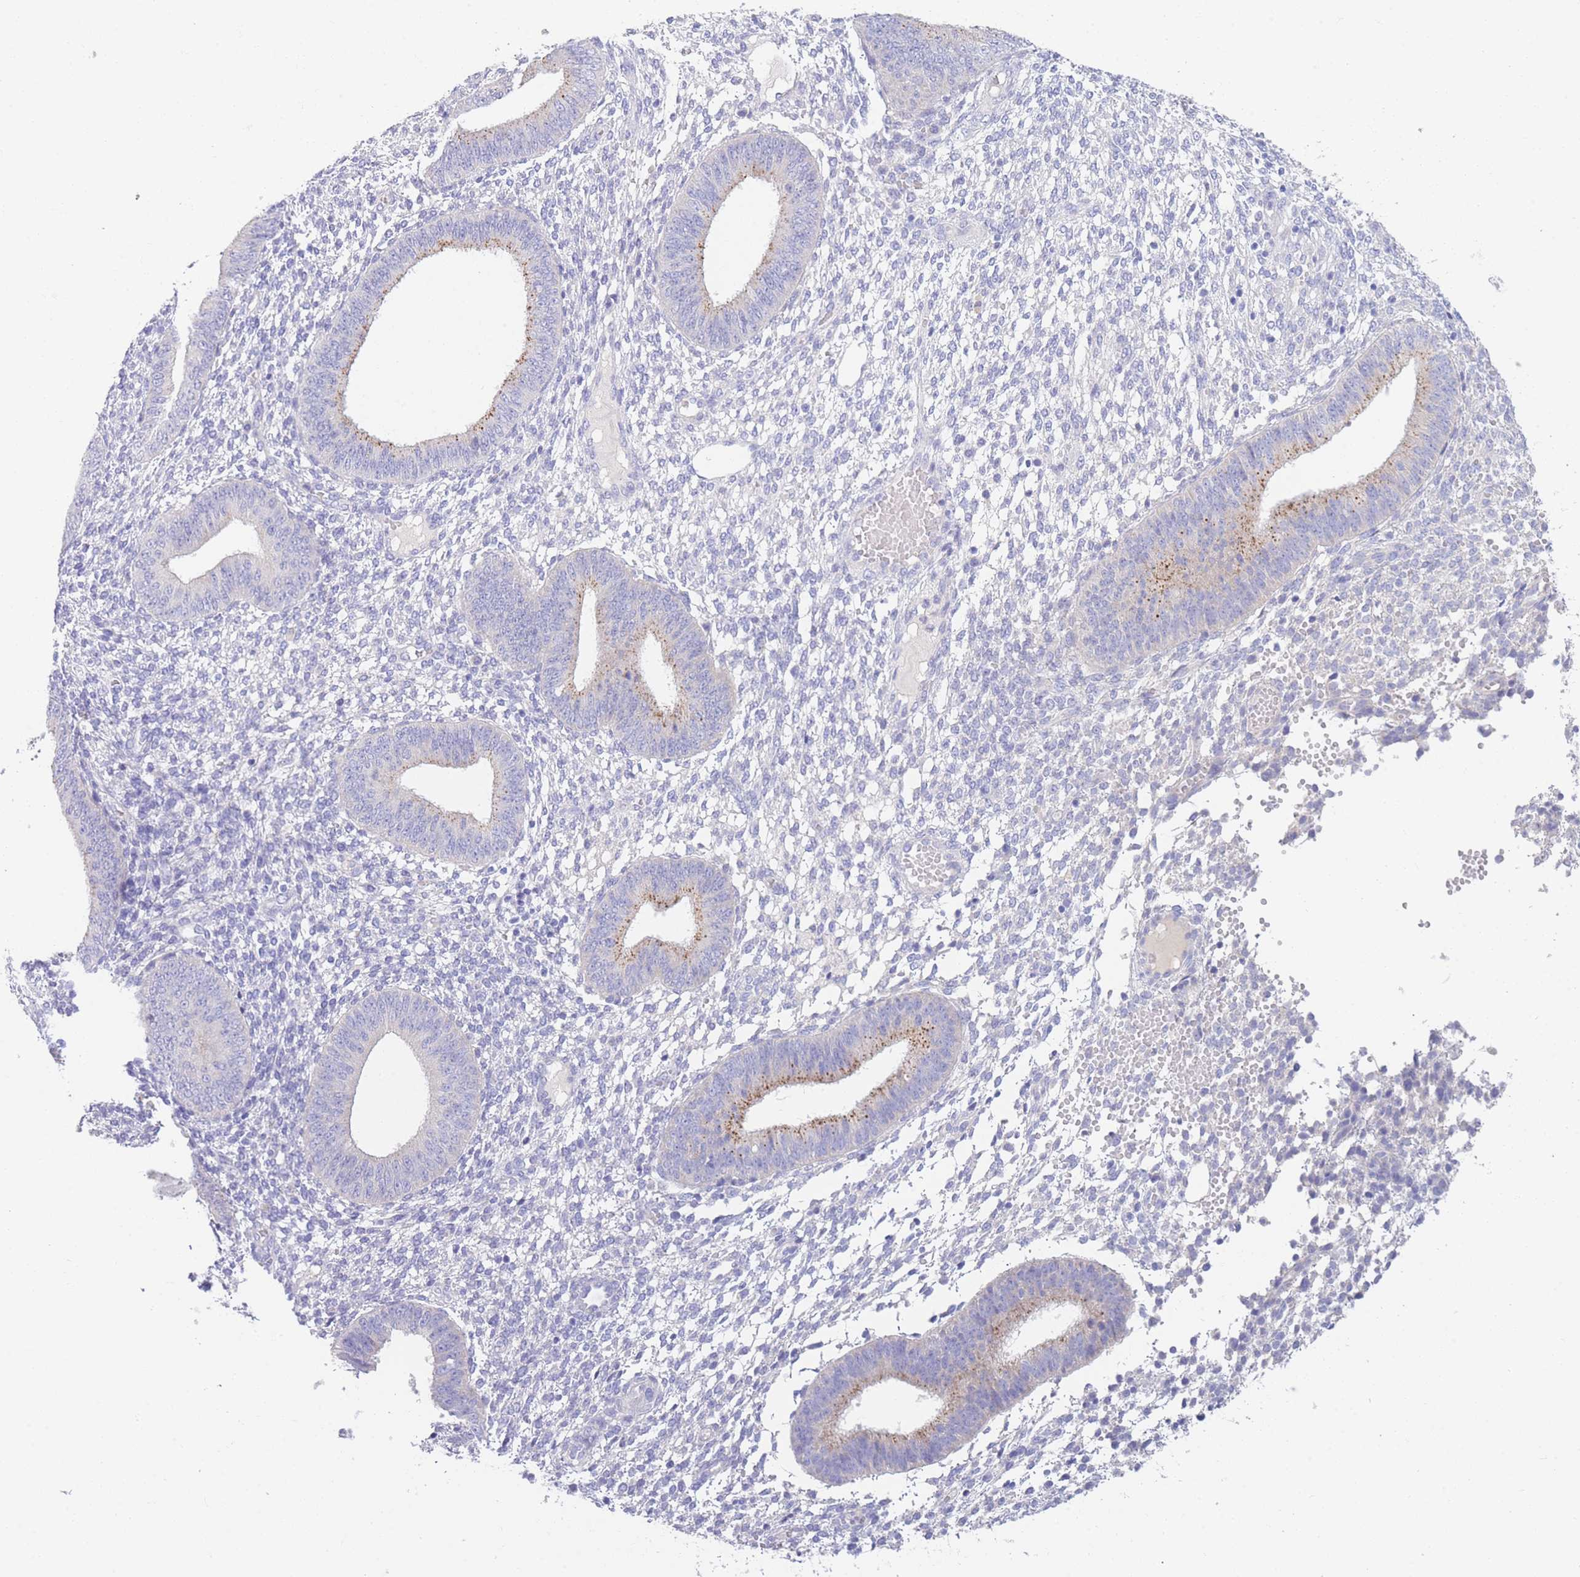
{"staining": {"intensity": "negative", "quantity": "none", "location": "none"}, "tissue": "endometrium", "cell_type": "Cells in endometrial stroma", "image_type": "normal", "snomed": [{"axis": "morphology", "description": "Normal tissue, NOS"}, {"axis": "topography", "description": "Endometrium"}], "caption": "Cells in endometrial stroma show no significant protein expression in normal endometrium. Nuclei are stained in blue.", "gene": "PCDHB3", "patient": {"sex": "female", "age": 49}}